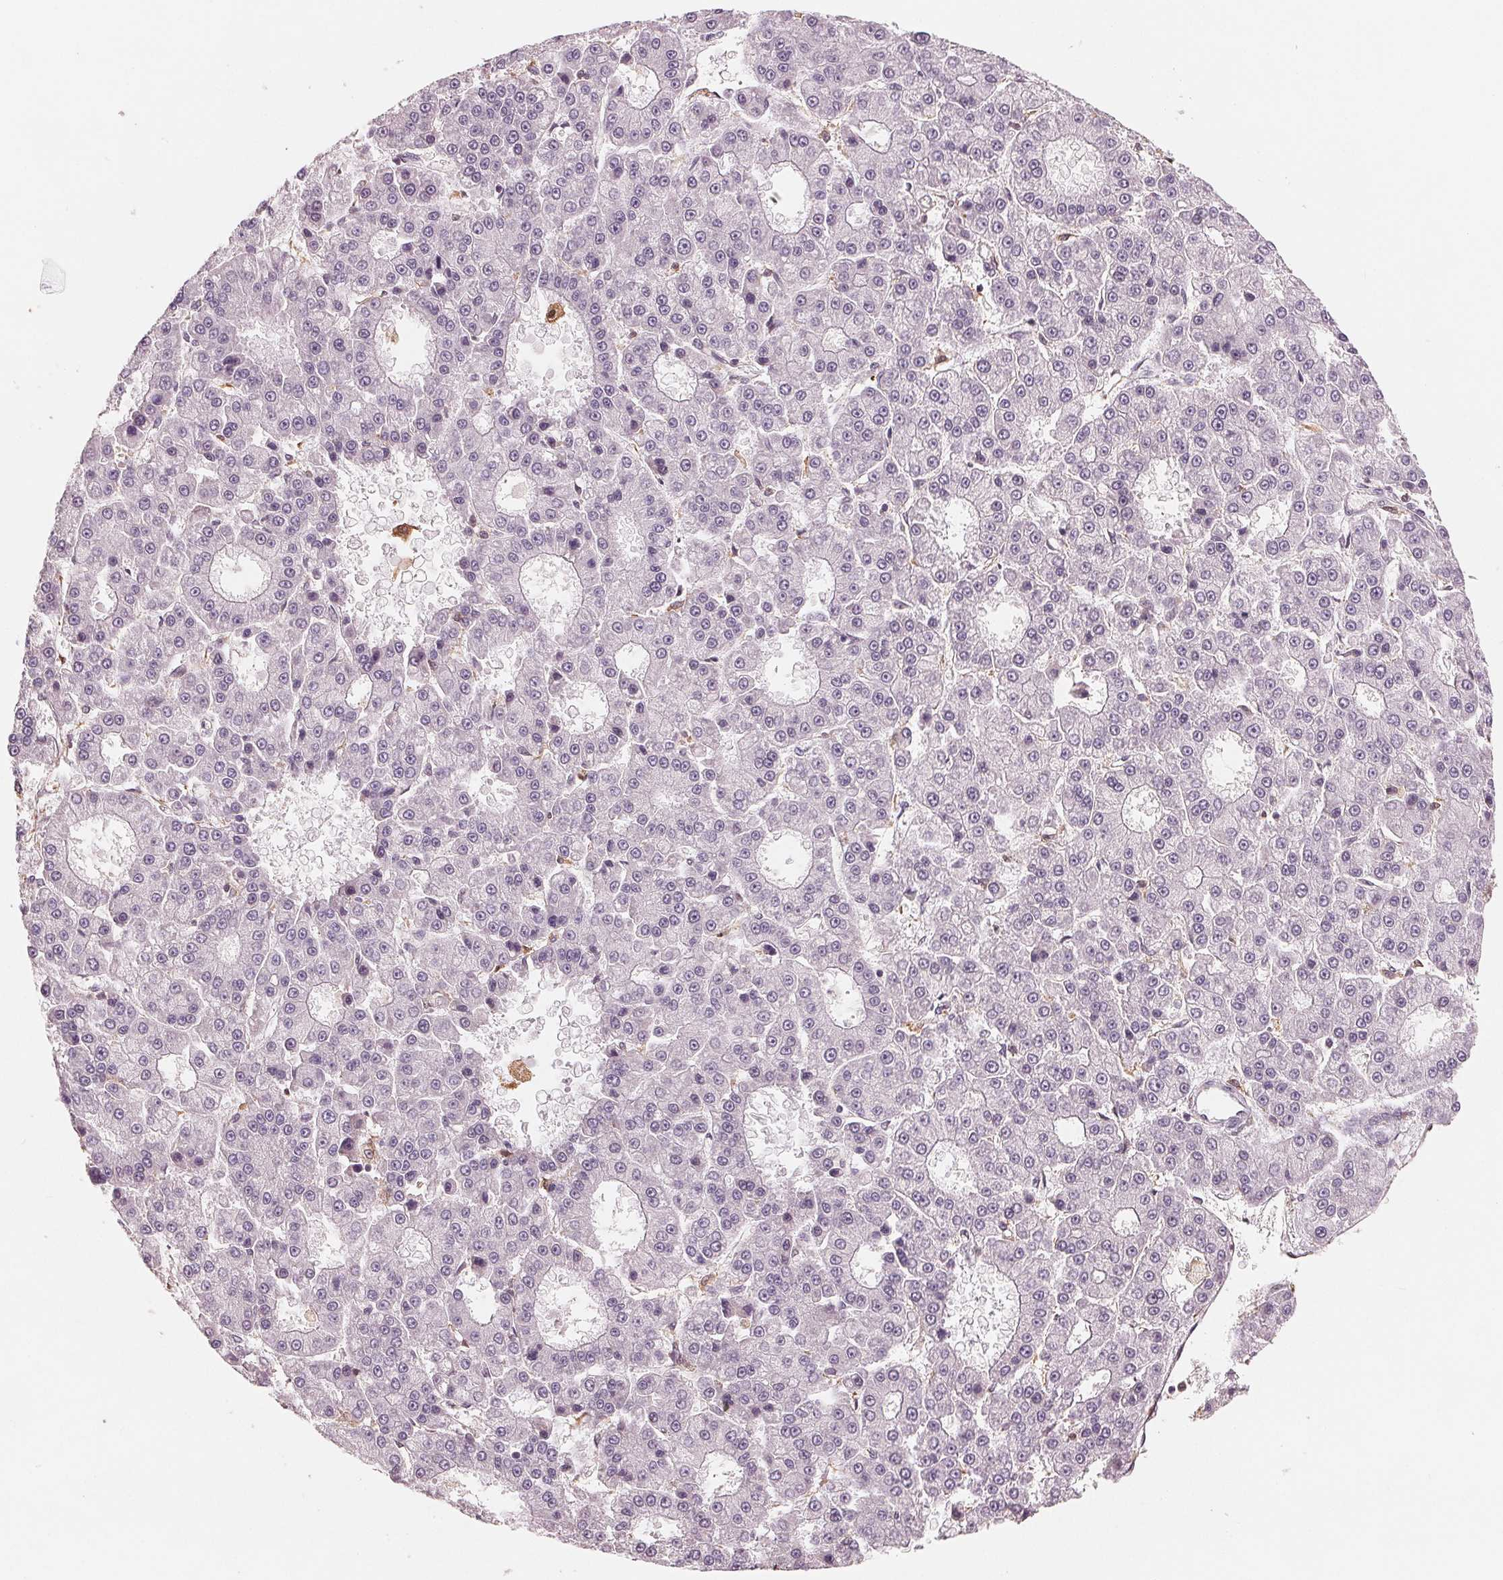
{"staining": {"intensity": "negative", "quantity": "none", "location": "none"}, "tissue": "liver cancer", "cell_type": "Tumor cells", "image_type": "cancer", "snomed": [{"axis": "morphology", "description": "Carcinoma, Hepatocellular, NOS"}, {"axis": "topography", "description": "Liver"}], "caption": "Photomicrograph shows no significant protein expression in tumor cells of liver hepatocellular carcinoma. The staining is performed using DAB brown chromogen with nuclei counter-stained in using hematoxylin.", "gene": "IL9R", "patient": {"sex": "male", "age": 70}}